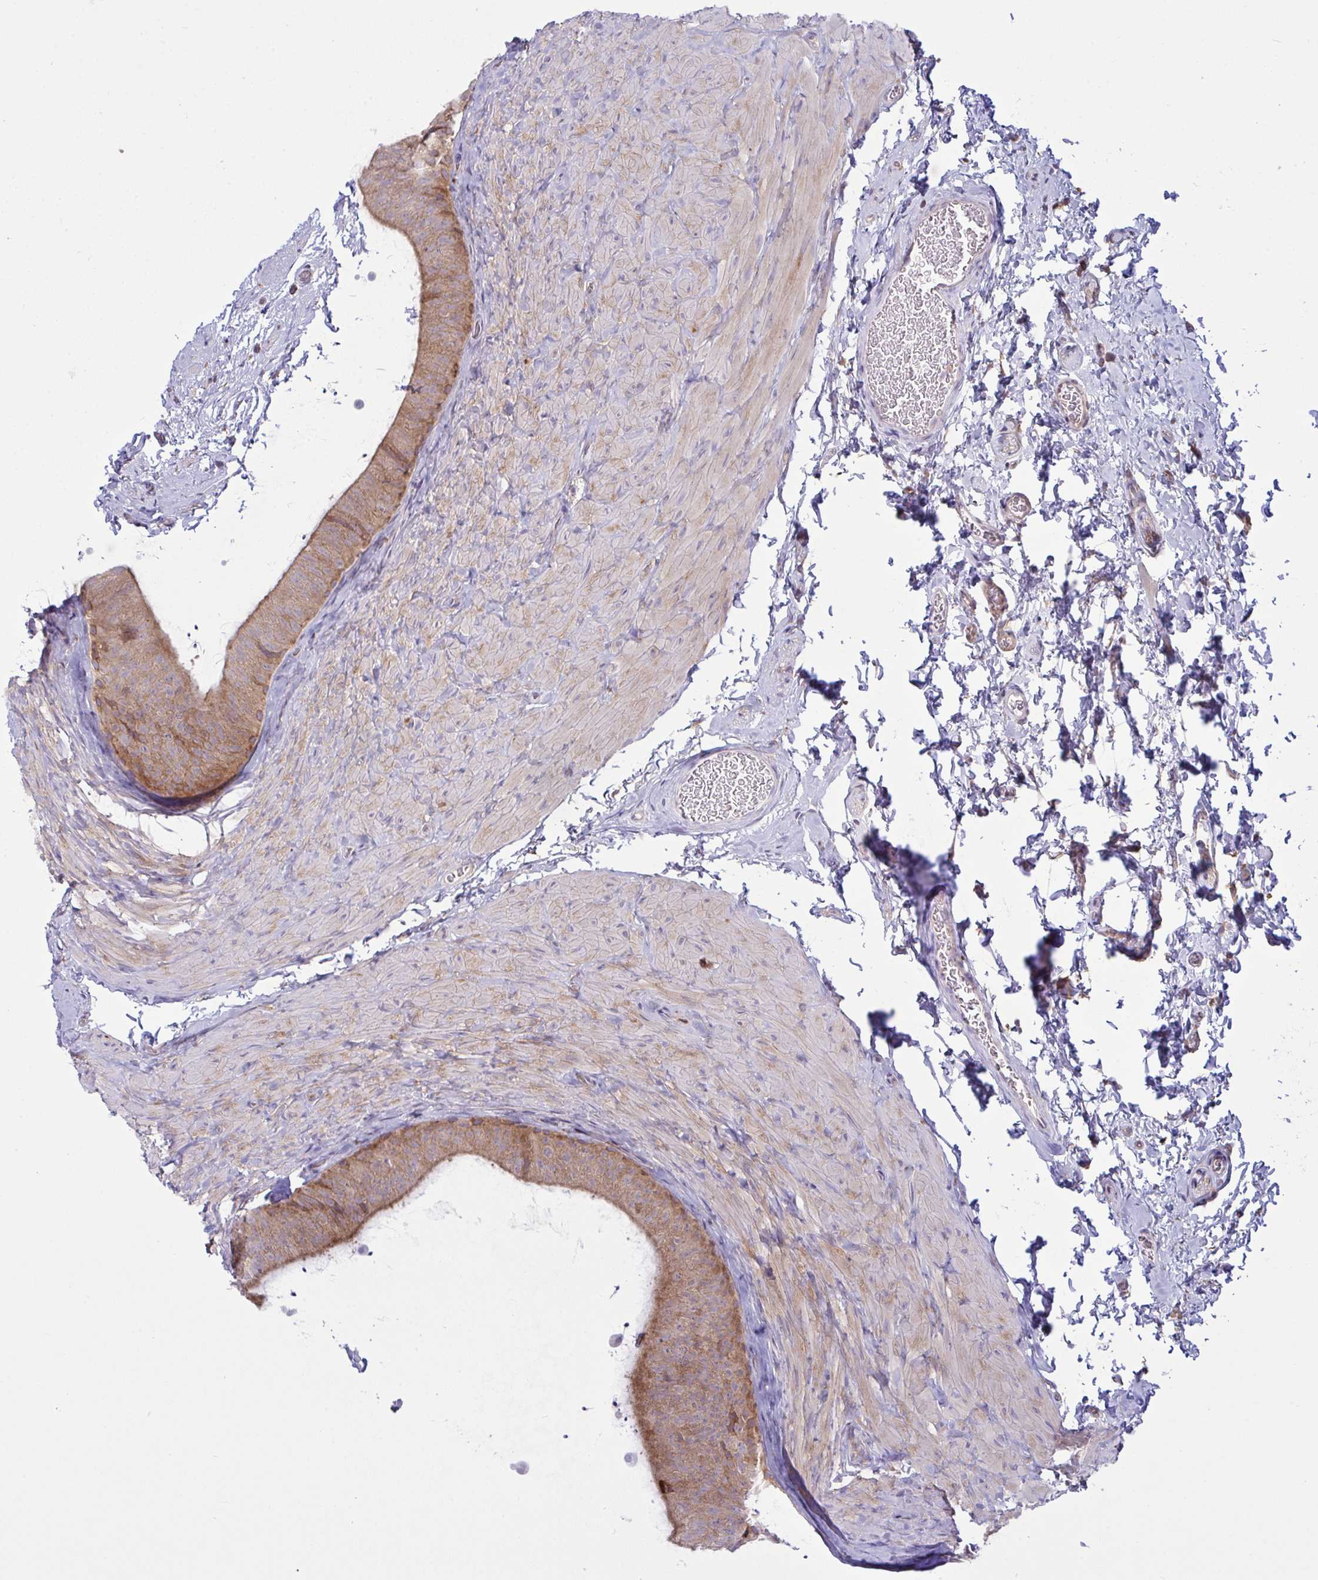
{"staining": {"intensity": "moderate", "quantity": "25%-75%", "location": "cytoplasmic/membranous"}, "tissue": "epididymis", "cell_type": "Glandular cells", "image_type": "normal", "snomed": [{"axis": "morphology", "description": "Normal tissue, NOS"}, {"axis": "topography", "description": "Epididymis, spermatic cord, NOS"}, {"axis": "topography", "description": "Epididymis"}], "caption": "Immunohistochemistry photomicrograph of benign human epididymis stained for a protein (brown), which displays medium levels of moderate cytoplasmic/membranous positivity in about 25%-75% of glandular cells.", "gene": "TSC22D3", "patient": {"sex": "male", "age": 31}}